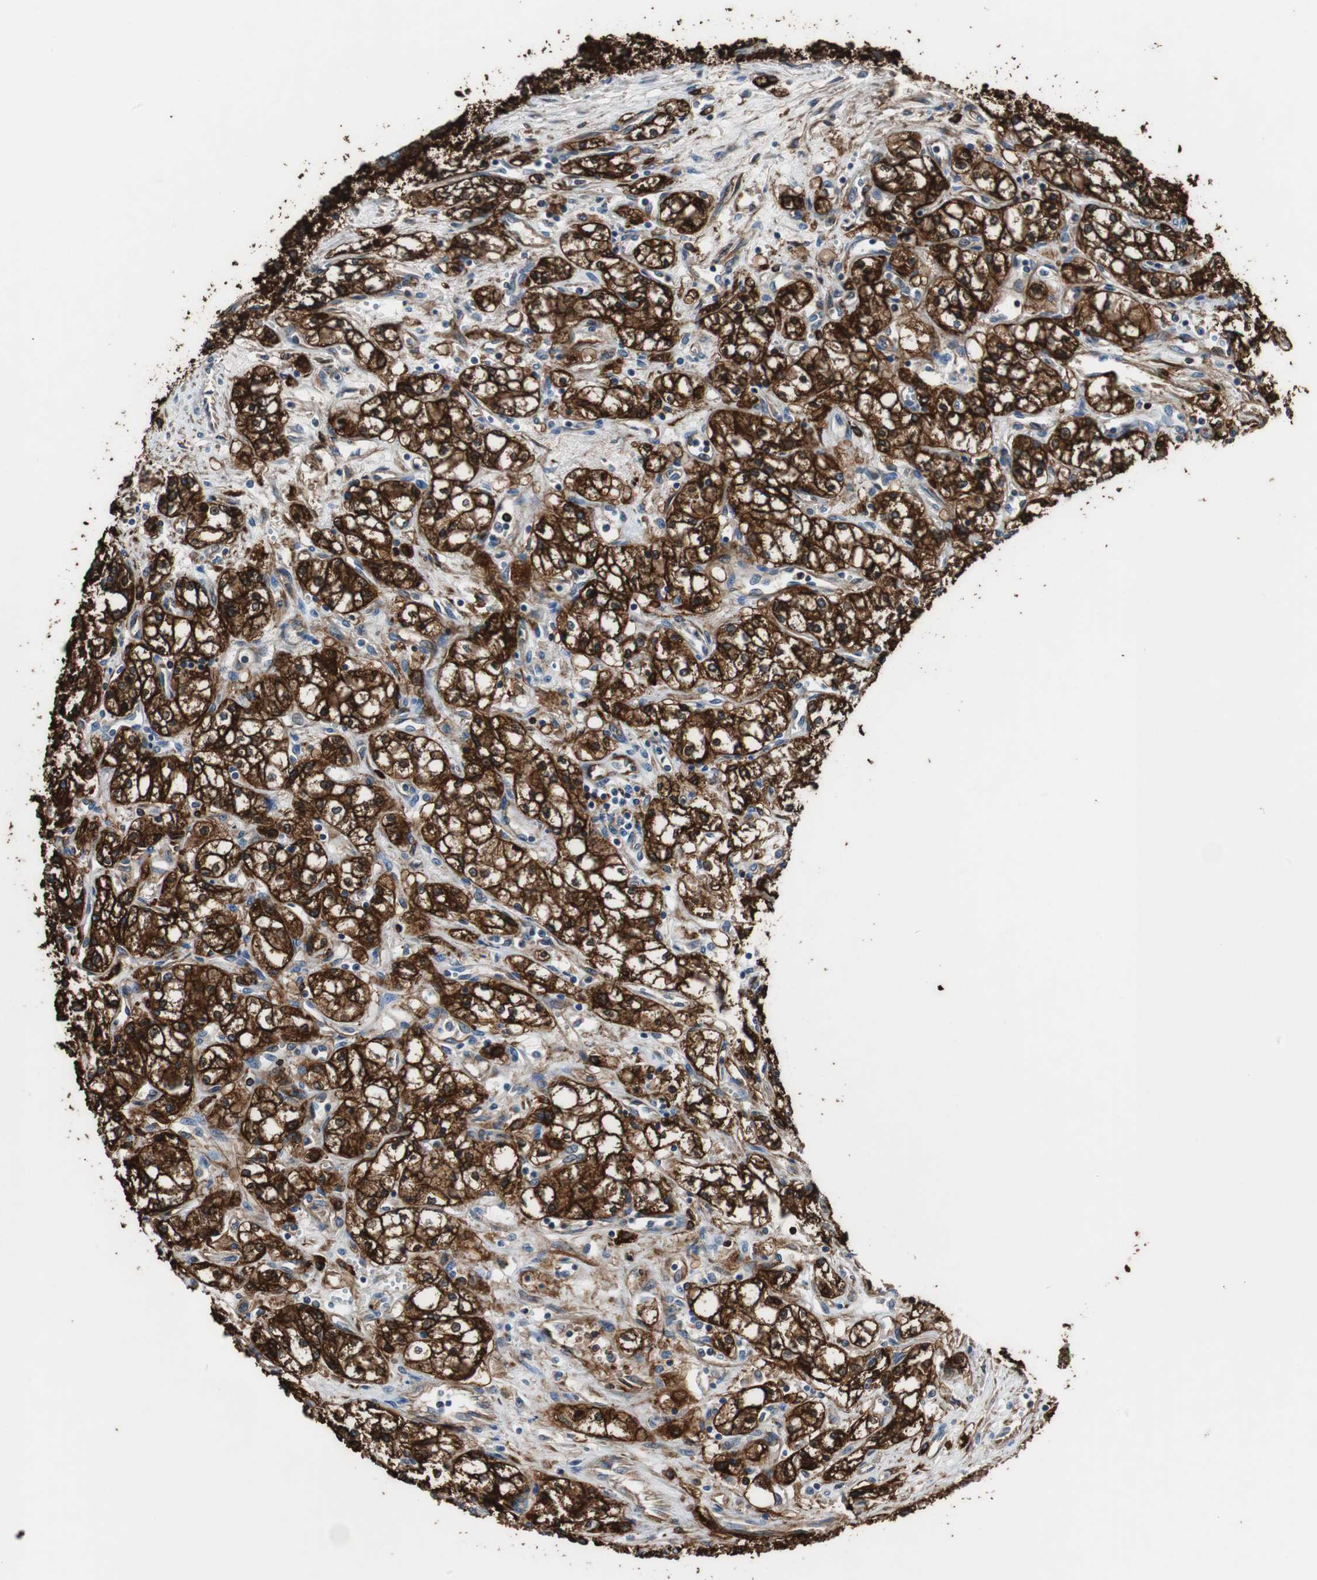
{"staining": {"intensity": "strong", "quantity": ">75%", "location": "cytoplasmic/membranous,nuclear"}, "tissue": "renal cancer", "cell_type": "Tumor cells", "image_type": "cancer", "snomed": [{"axis": "morphology", "description": "Normal tissue, NOS"}, {"axis": "morphology", "description": "Adenocarcinoma, NOS"}, {"axis": "topography", "description": "Kidney"}], "caption": "Tumor cells exhibit strong cytoplasmic/membranous and nuclear expression in approximately >75% of cells in renal adenocarcinoma. (DAB (3,3'-diaminobenzidine) IHC with brightfield microscopy, high magnification).", "gene": "ANXA4", "patient": {"sex": "male", "age": 59}}